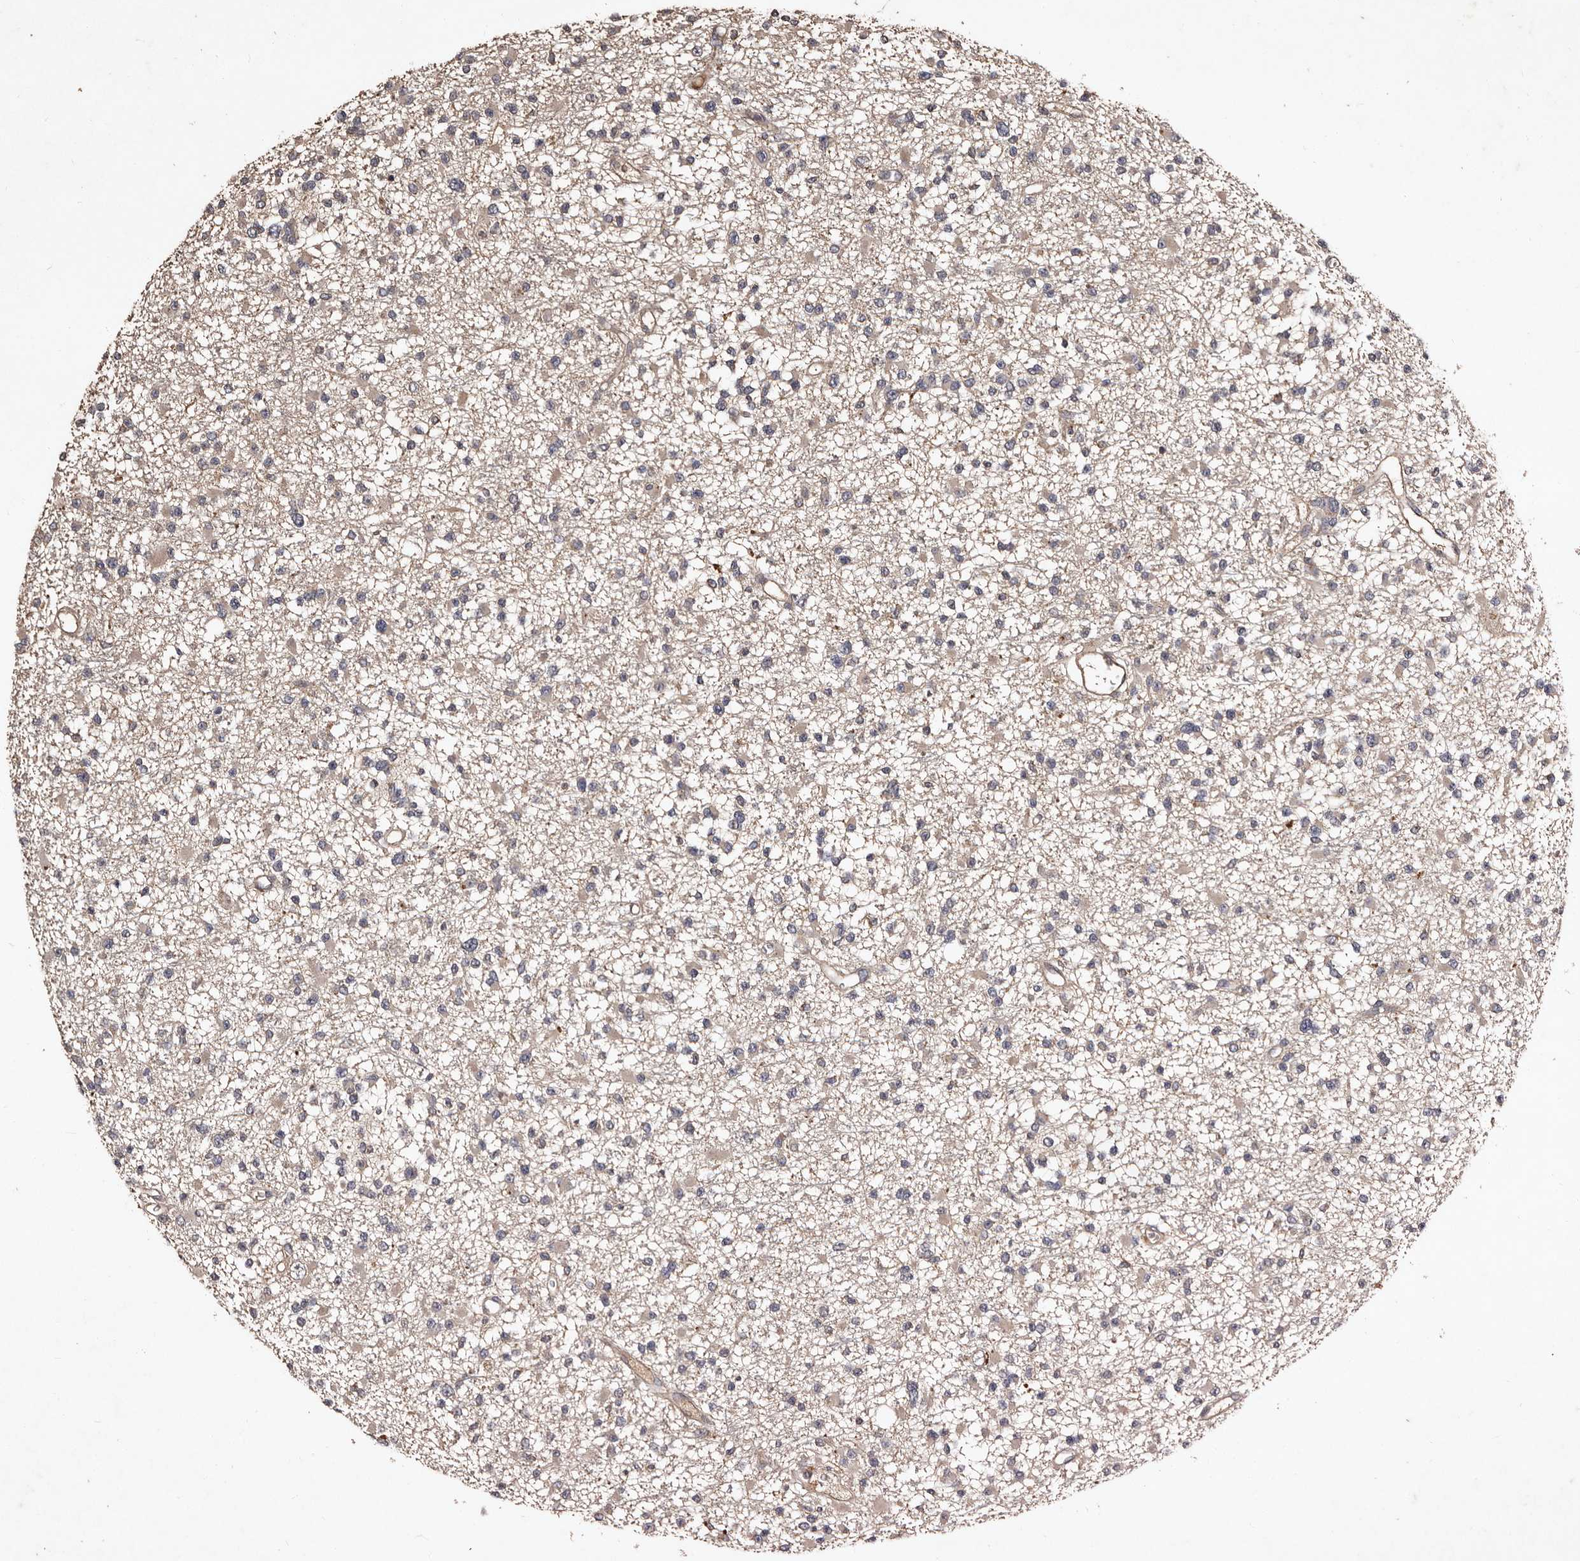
{"staining": {"intensity": "weak", "quantity": "<25%", "location": "cytoplasmic/membranous"}, "tissue": "glioma", "cell_type": "Tumor cells", "image_type": "cancer", "snomed": [{"axis": "morphology", "description": "Glioma, malignant, Low grade"}, {"axis": "topography", "description": "Brain"}], "caption": "Malignant glioma (low-grade) was stained to show a protein in brown. There is no significant positivity in tumor cells.", "gene": "PRKD3", "patient": {"sex": "female", "age": 22}}